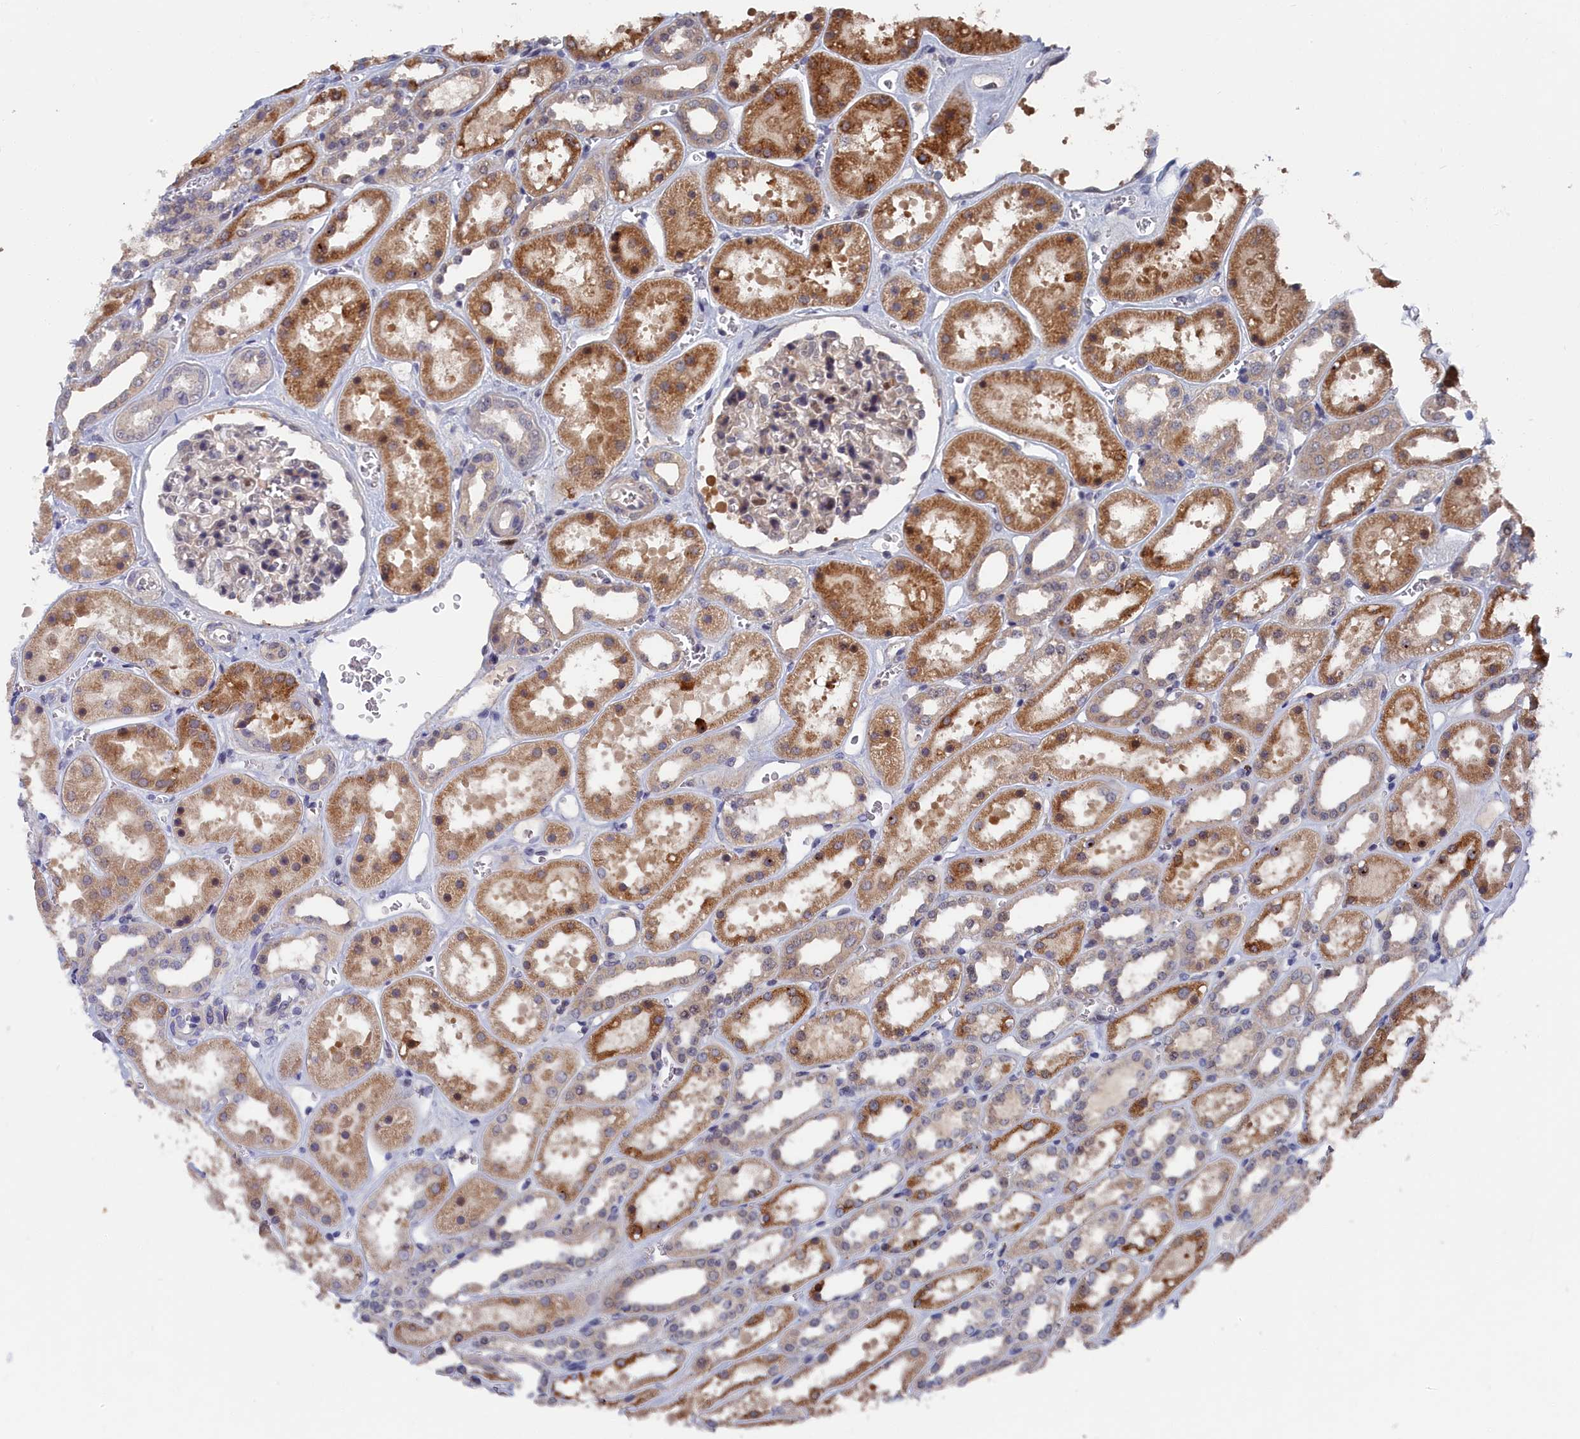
{"staining": {"intensity": "weak", "quantity": "<25%", "location": "cytoplasmic/membranous,nuclear"}, "tissue": "kidney", "cell_type": "Cells in glomeruli", "image_type": "normal", "snomed": [{"axis": "morphology", "description": "Normal tissue, NOS"}, {"axis": "topography", "description": "Kidney"}], "caption": "Image shows no protein staining in cells in glomeruli of benign kidney.", "gene": "RMI2", "patient": {"sex": "female", "age": 41}}